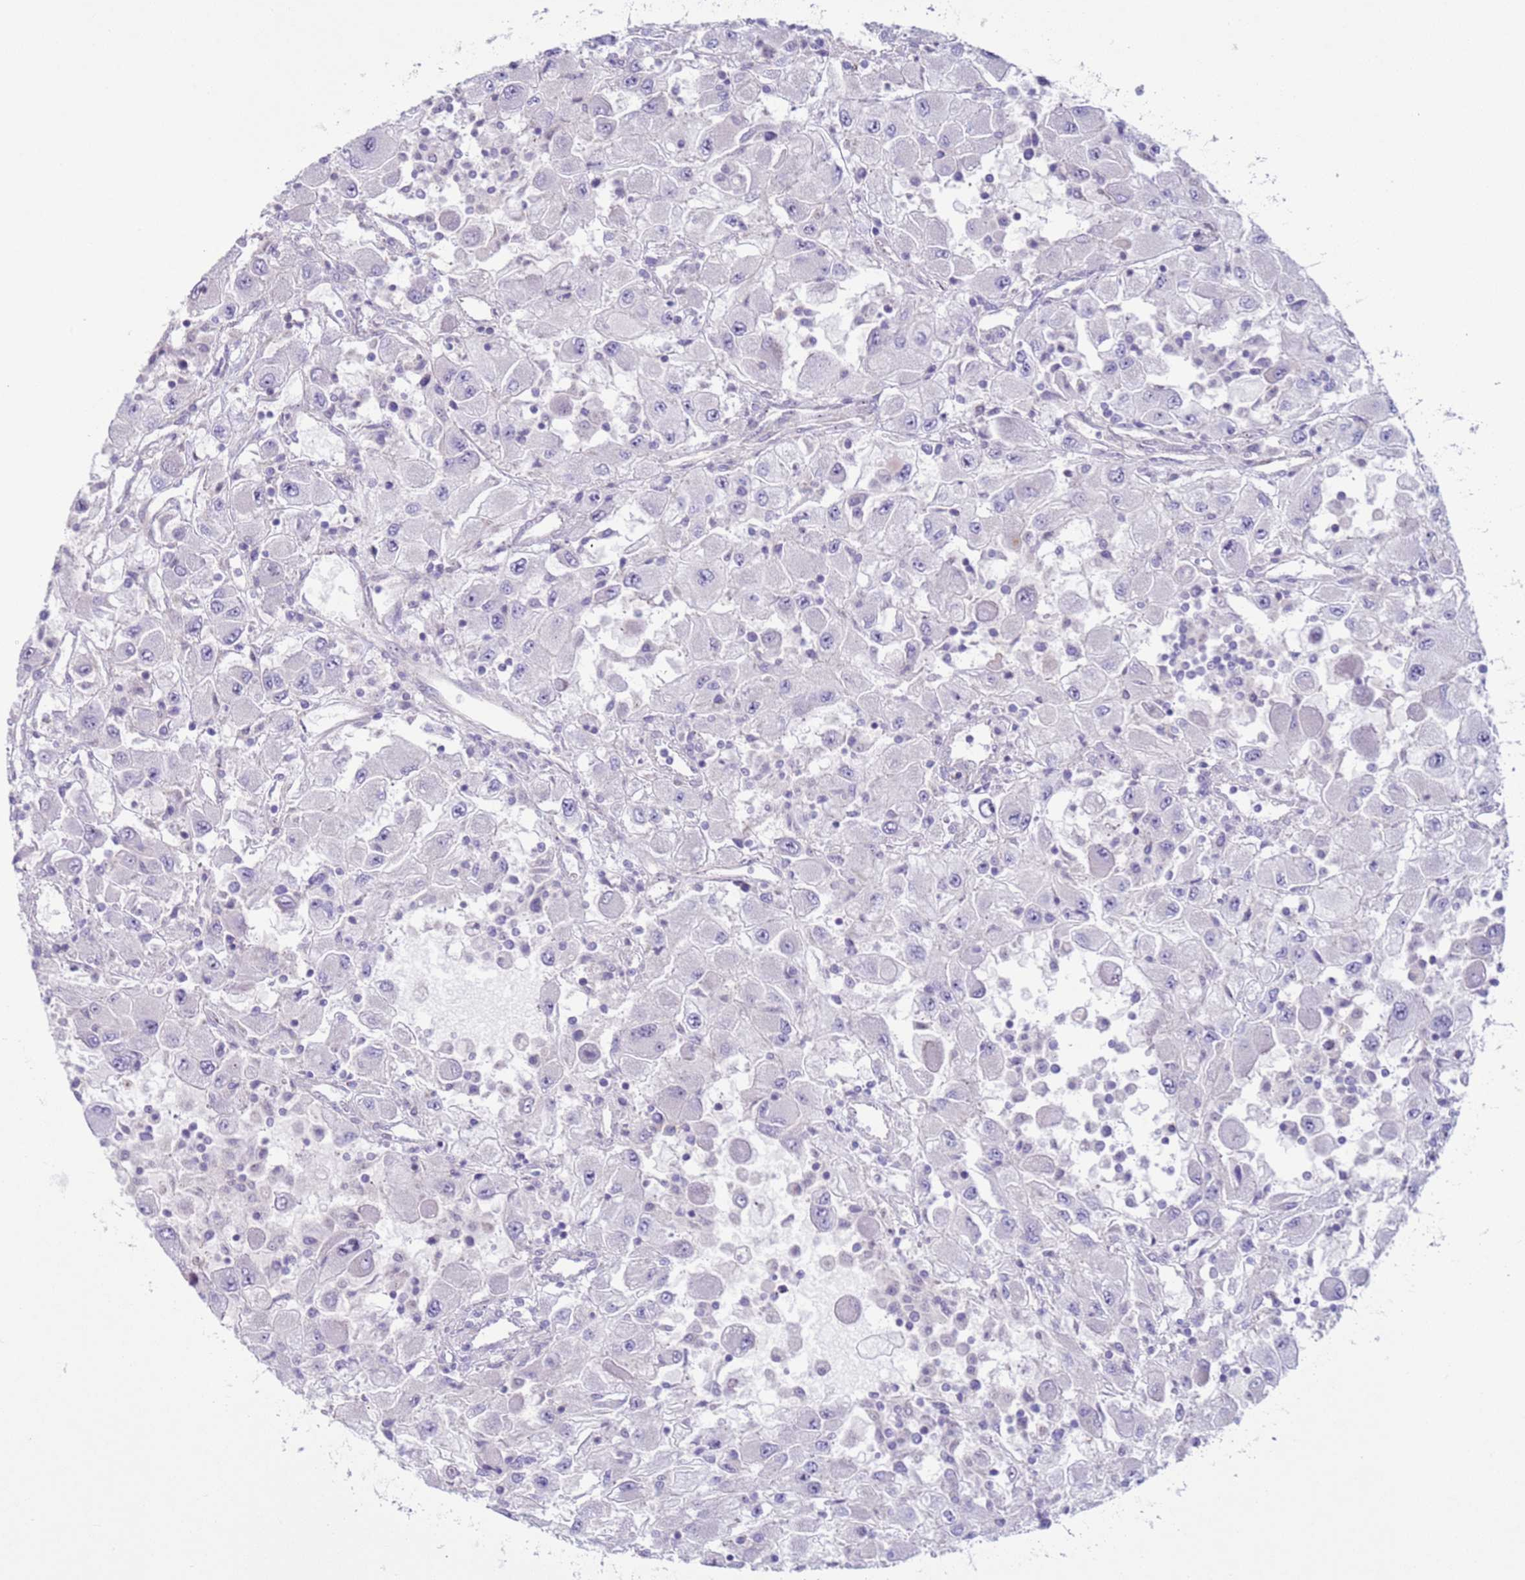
{"staining": {"intensity": "negative", "quantity": "none", "location": "none"}, "tissue": "renal cancer", "cell_type": "Tumor cells", "image_type": "cancer", "snomed": [{"axis": "morphology", "description": "Adenocarcinoma, NOS"}, {"axis": "topography", "description": "Kidney"}], "caption": "This is a image of immunohistochemistry (IHC) staining of renal cancer (adenocarcinoma), which shows no expression in tumor cells.", "gene": "HEATR1", "patient": {"sex": "female", "age": 67}}